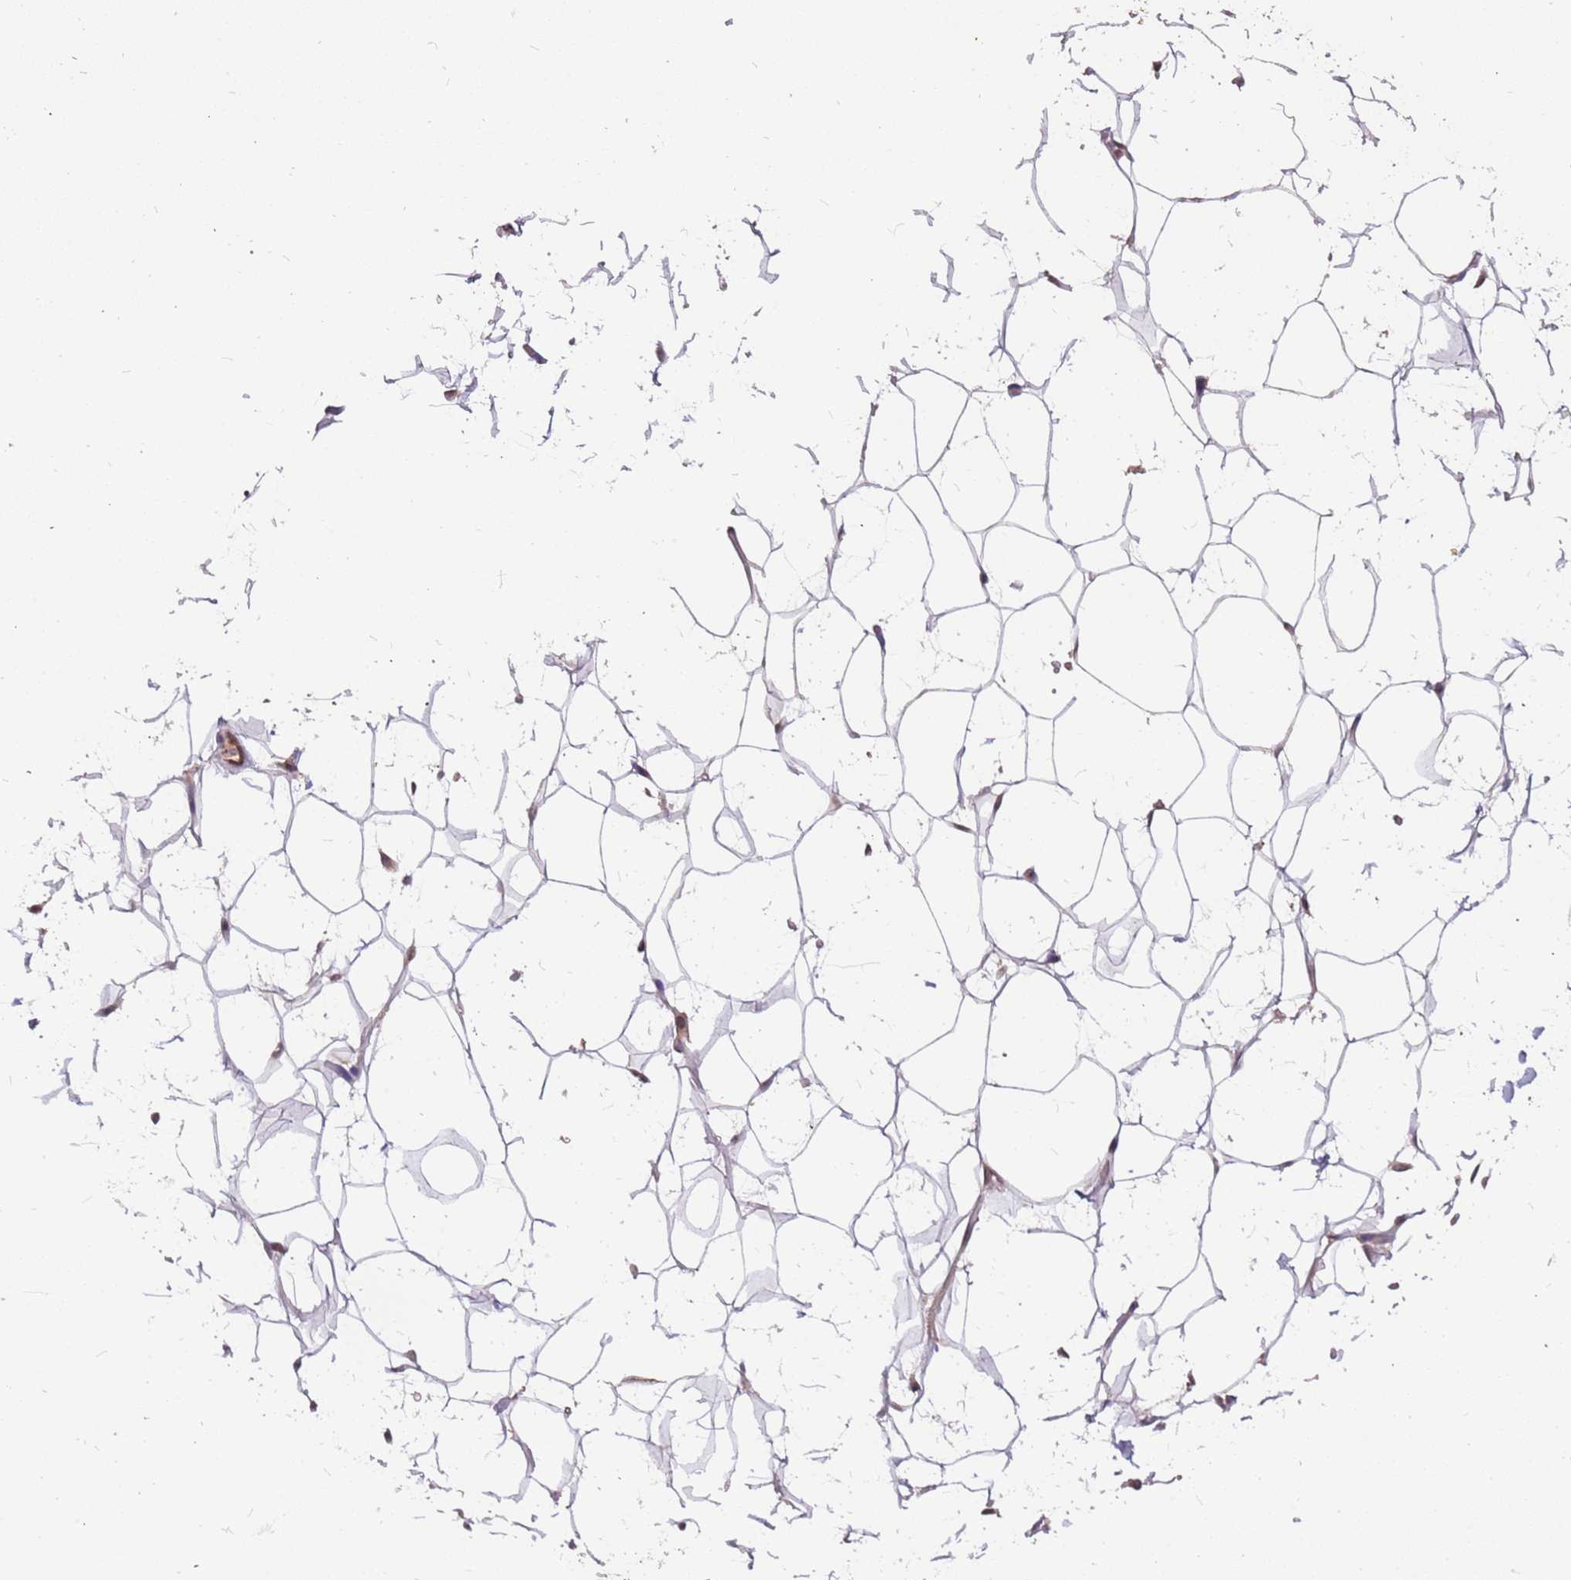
{"staining": {"intensity": "moderate", "quantity": ">75%", "location": "cytoplasmic/membranous"}, "tissue": "adipose tissue", "cell_type": "Adipocytes", "image_type": "normal", "snomed": [{"axis": "morphology", "description": "Normal tissue, NOS"}, {"axis": "topography", "description": "Breast"}], "caption": "Immunohistochemical staining of unremarkable adipose tissue demonstrates >75% levels of moderate cytoplasmic/membranous protein expression in approximately >75% of adipocytes.", "gene": "GBP2", "patient": {"sex": "female", "age": 26}}